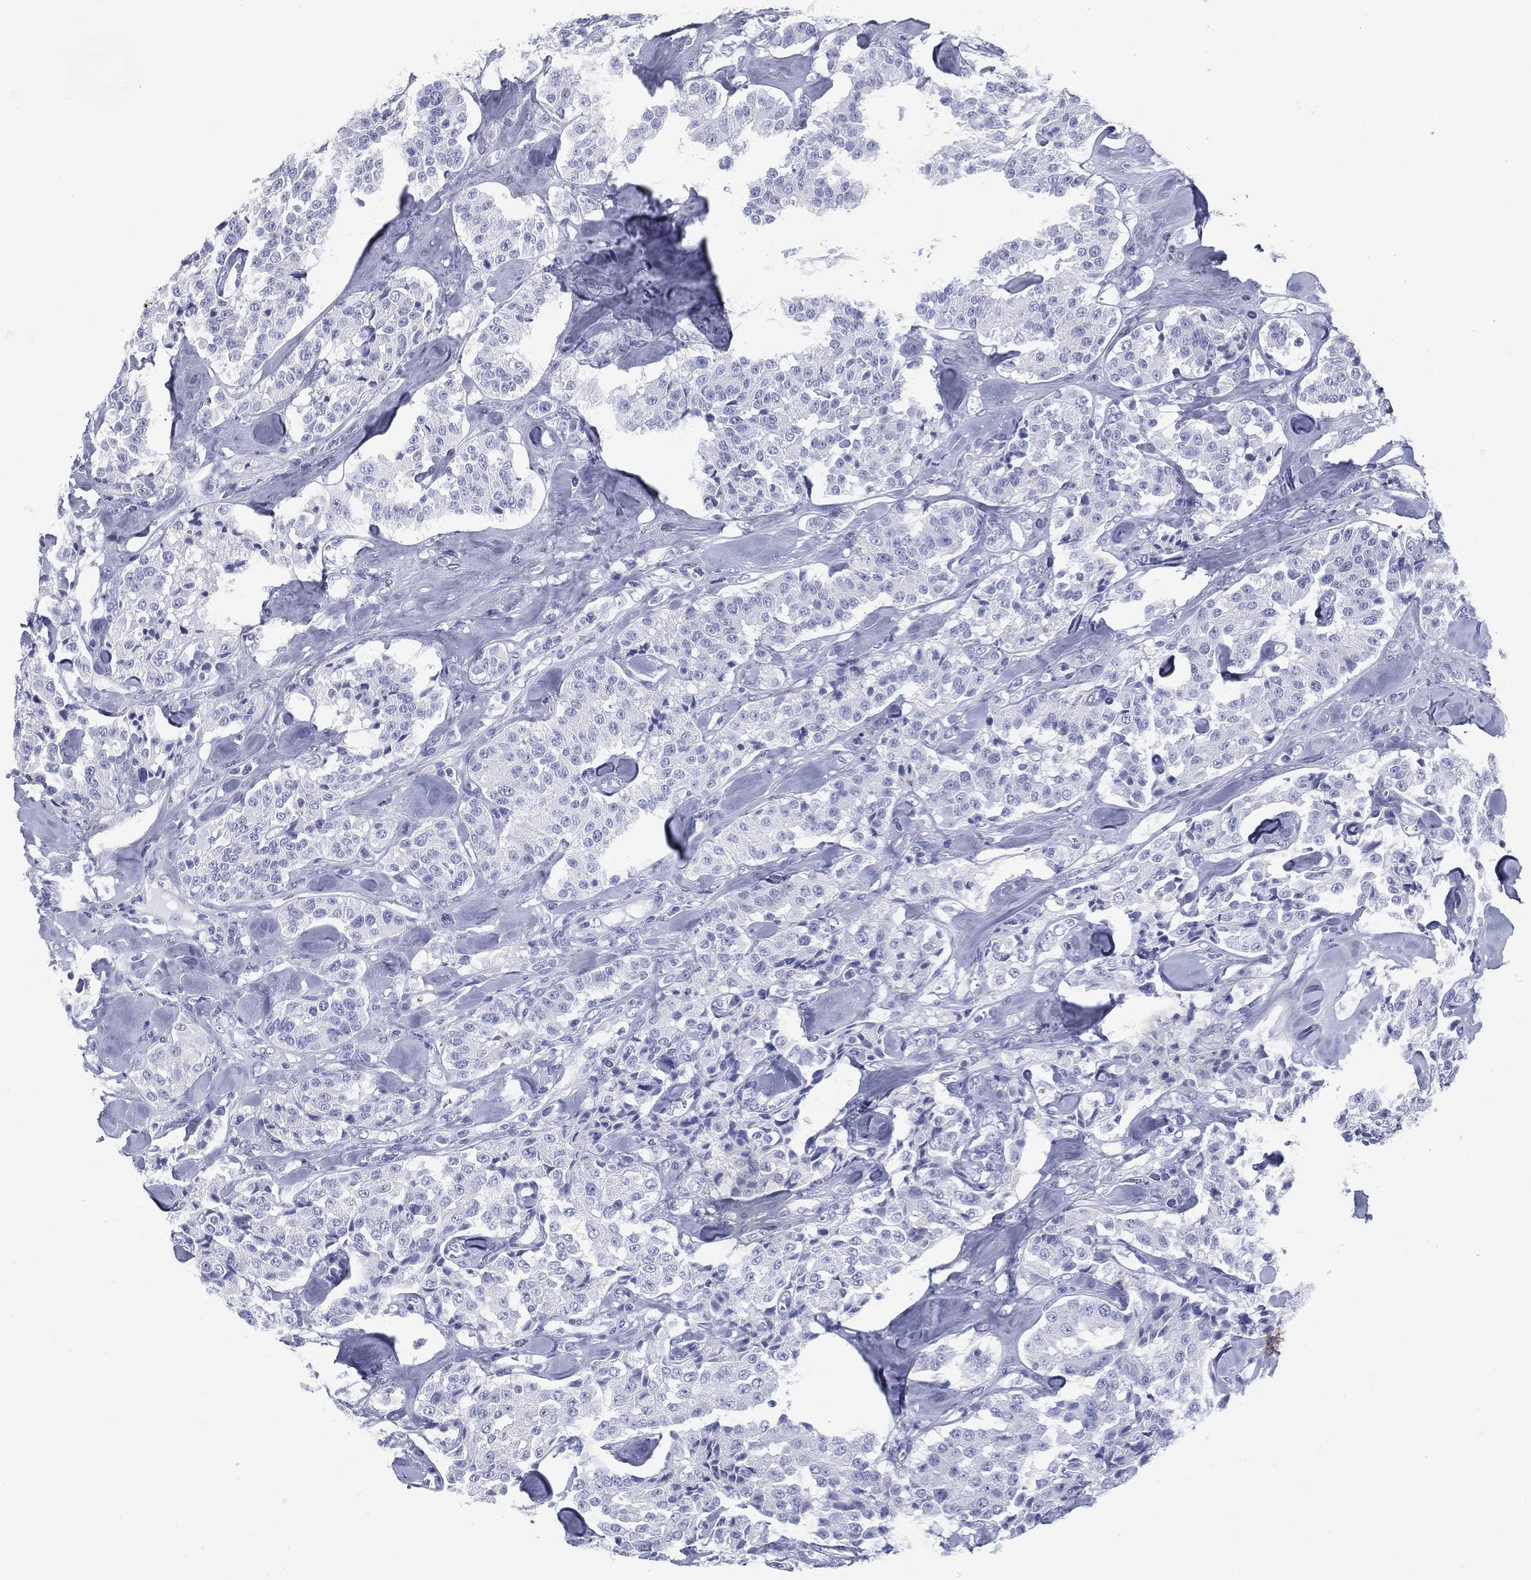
{"staining": {"intensity": "negative", "quantity": "none", "location": "none"}, "tissue": "carcinoid", "cell_type": "Tumor cells", "image_type": "cancer", "snomed": [{"axis": "morphology", "description": "Carcinoid, malignant, NOS"}, {"axis": "topography", "description": "Pancreas"}], "caption": "Immunohistochemistry image of neoplastic tissue: carcinoid (malignant) stained with DAB exhibits no significant protein expression in tumor cells.", "gene": "ETNPPL", "patient": {"sex": "male", "age": 41}}